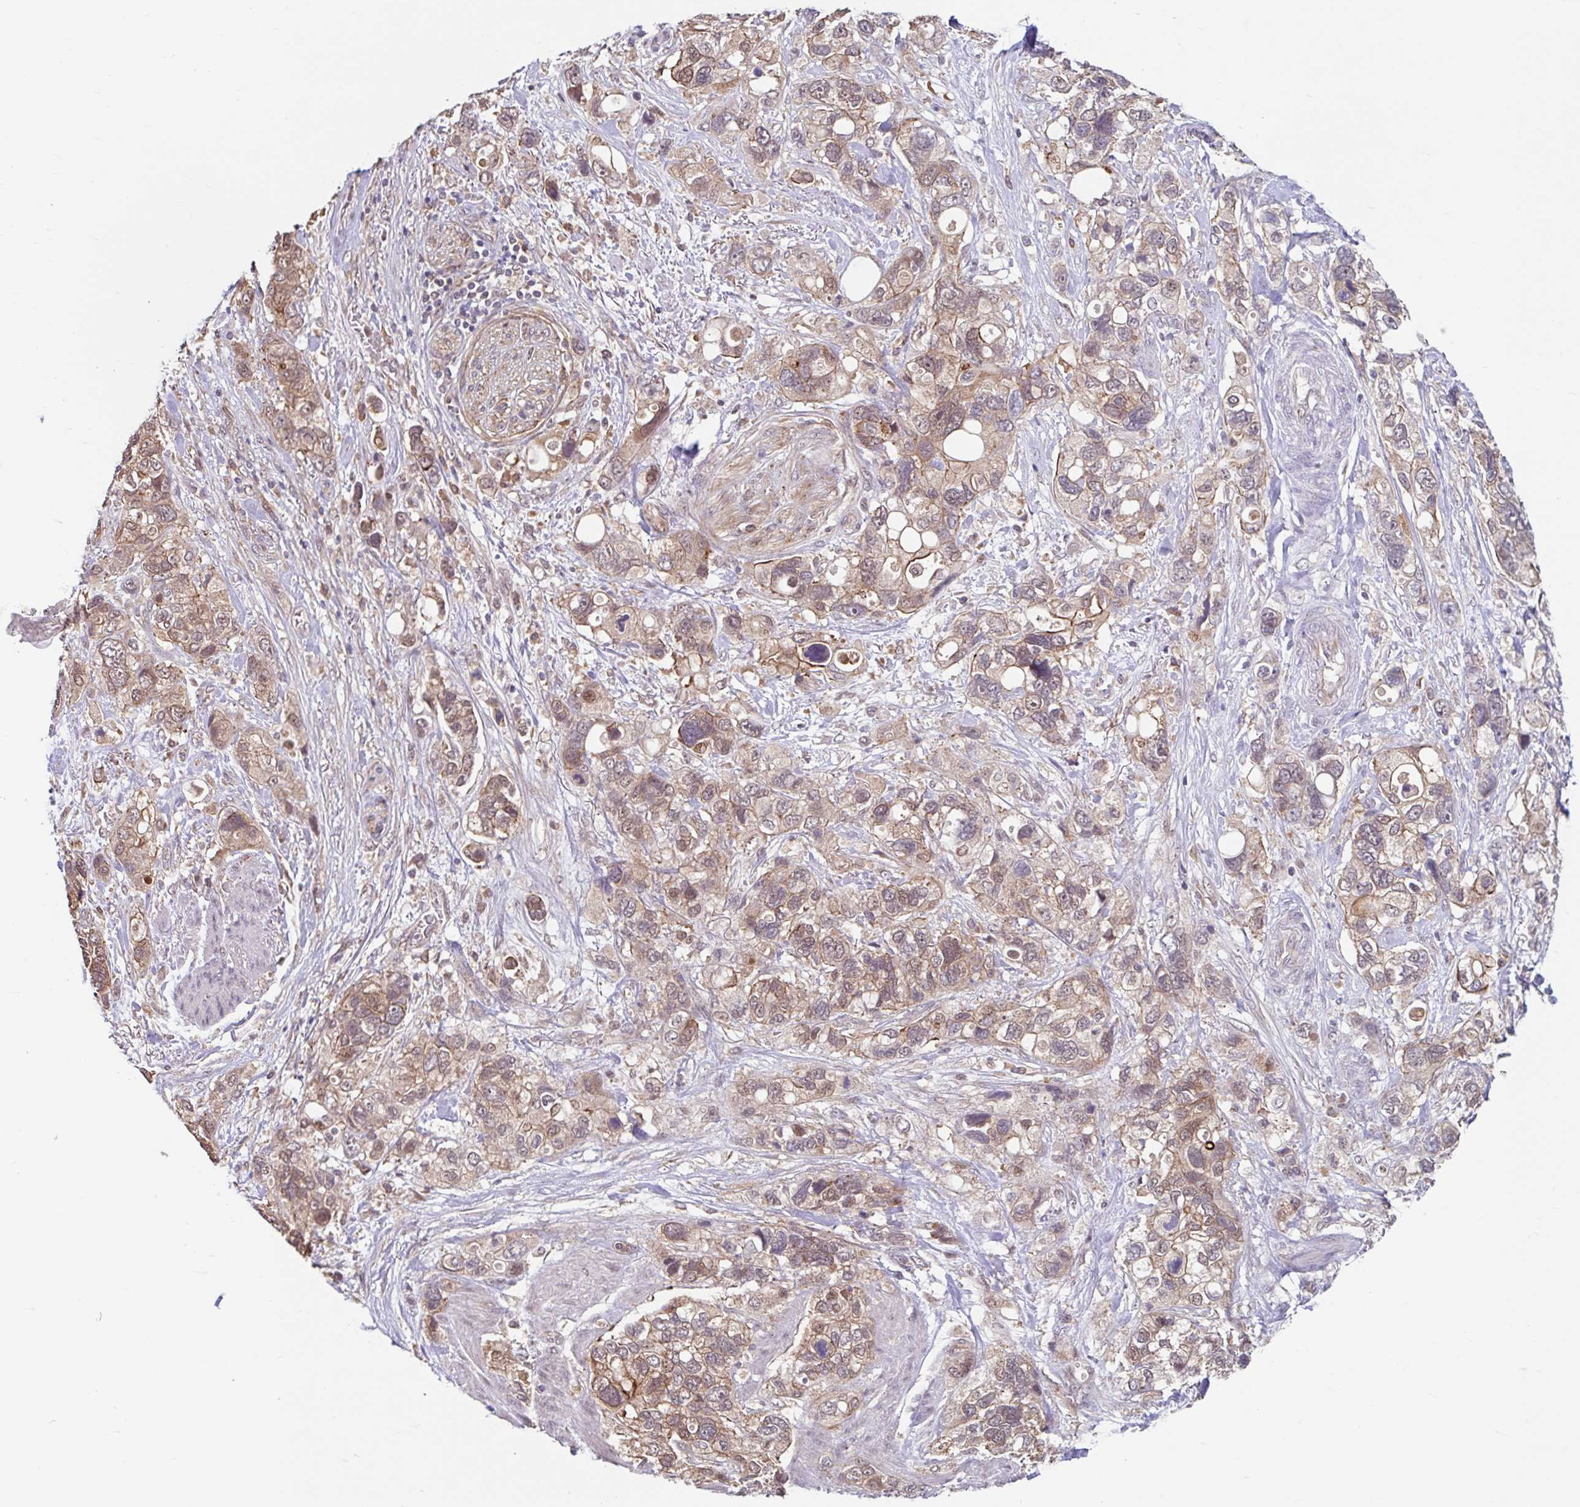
{"staining": {"intensity": "weak", "quantity": ">75%", "location": "cytoplasmic/membranous"}, "tissue": "stomach cancer", "cell_type": "Tumor cells", "image_type": "cancer", "snomed": [{"axis": "morphology", "description": "Adenocarcinoma, NOS"}, {"axis": "topography", "description": "Stomach, upper"}], "caption": "Stomach cancer was stained to show a protein in brown. There is low levels of weak cytoplasmic/membranous positivity in about >75% of tumor cells.", "gene": "STYXL1", "patient": {"sex": "female", "age": 81}}